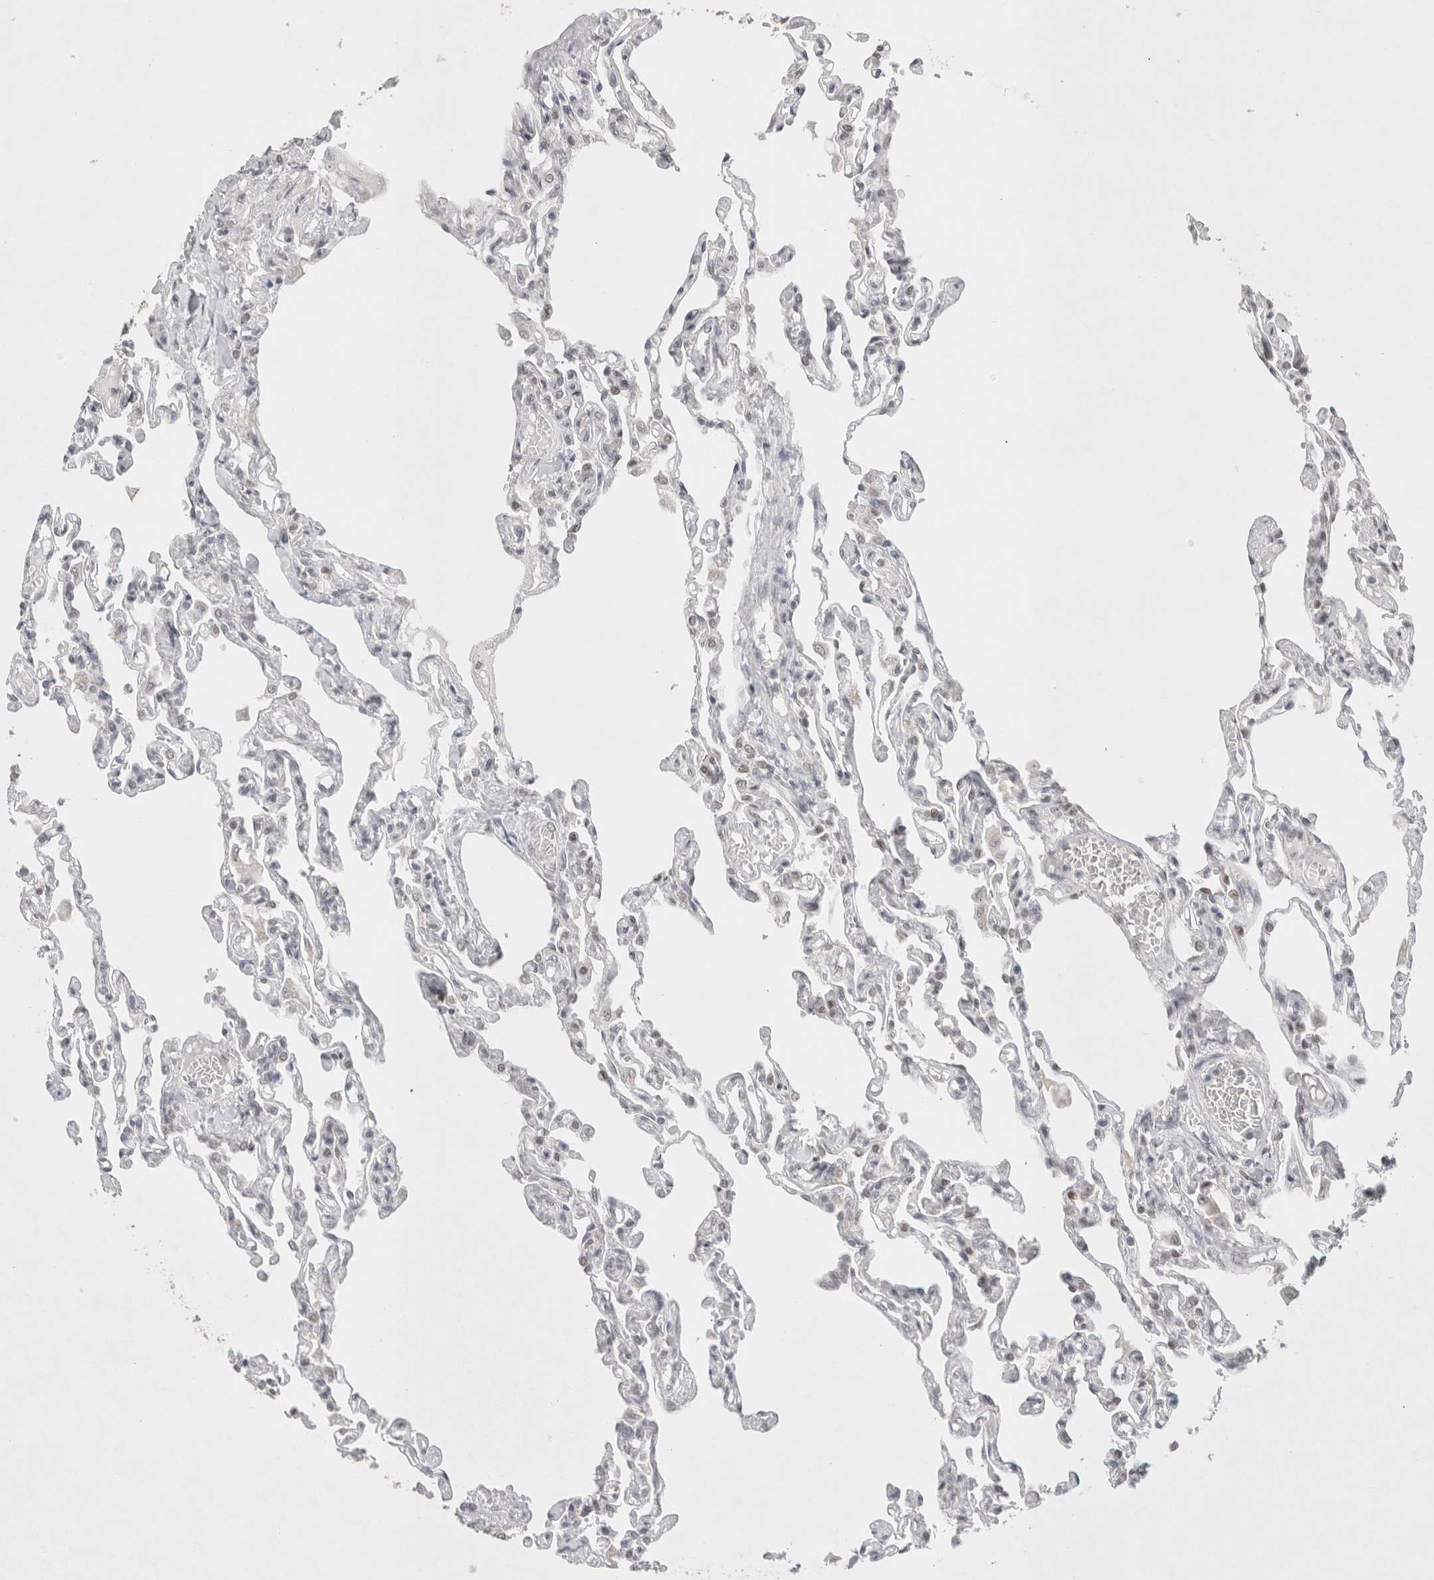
{"staining": {"intensity": "weak", "quantity": "<25%", "location": "nuclear"}, "tissue": "lung", "cell_type": "Alveolar cells", "image_type": "normal", "snomed": [{"axis": "morphology", "description": "Normal tissue, NOS"}, {"axis": "topography", "description": "Lung"}], "caption": "Immunohistochemistry (IHC) of normal lung displays no positivity in alveolar cells.", "gene": "RECQL4", "patient": {"sex": "male", "age": 21}}